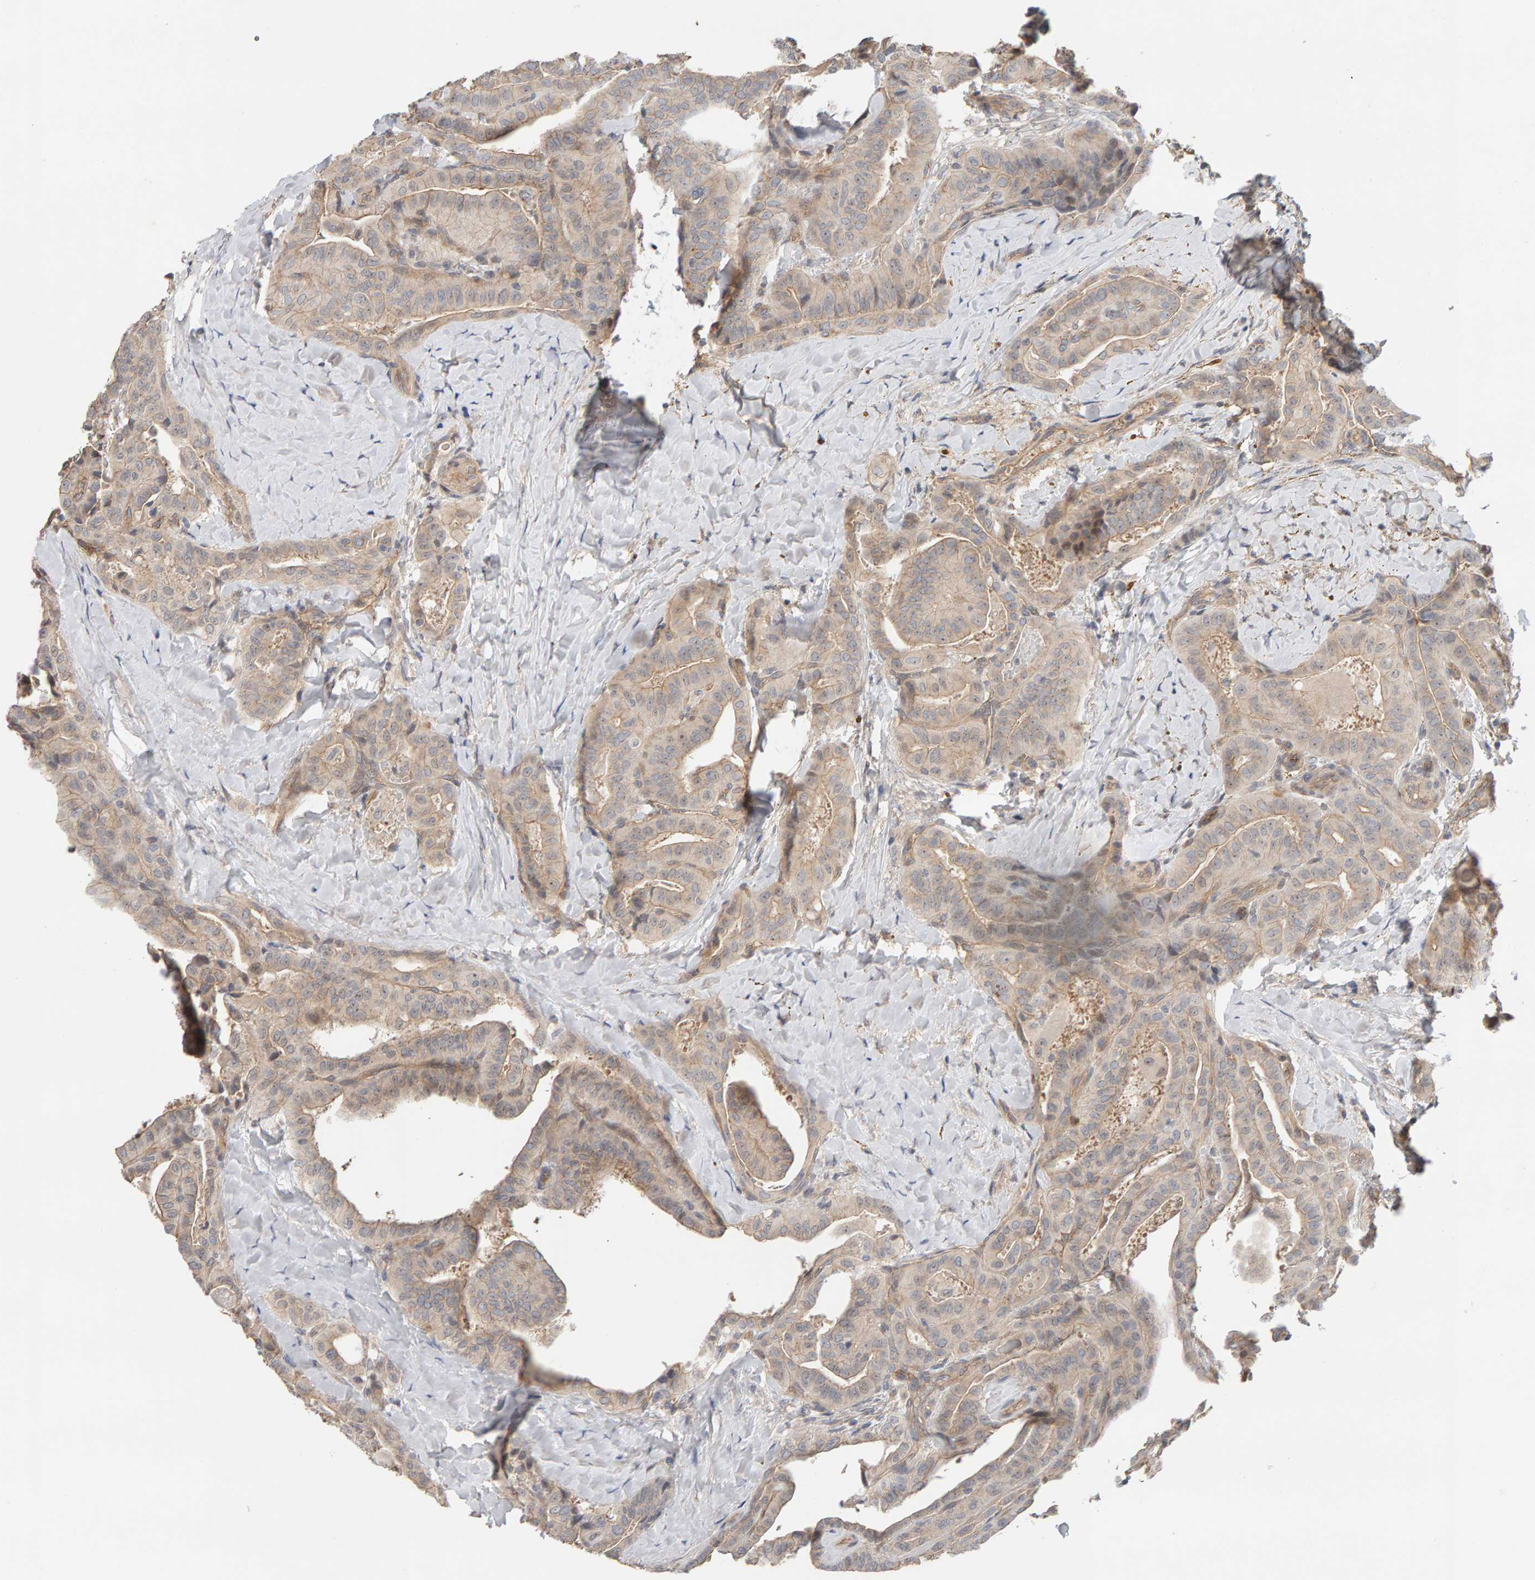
{"staining": {"intensity": "moderate", "quantity": ">75%", "location": "cytoplasmic/membranous"}, "tissue": "thyroid cancer", "cell_type": "Tumor cells", "image_type": "cancer", "snomed": [{"axis": "morphology", "description": "Papillary adenocarcinoma, NOS"}, {"axis": "topography", "description": "Thyroid gland"}], "caption": "Protein staining demonstrates moderate cytoplasmic/membranous expression in about >75% of tumor cells in thyroid cancer. Ihc stains the protein of interest in brown and the nuclei are stained blue.", "gene": "PPP1R16A", "patient": {"sex": "male", "age": 77}}